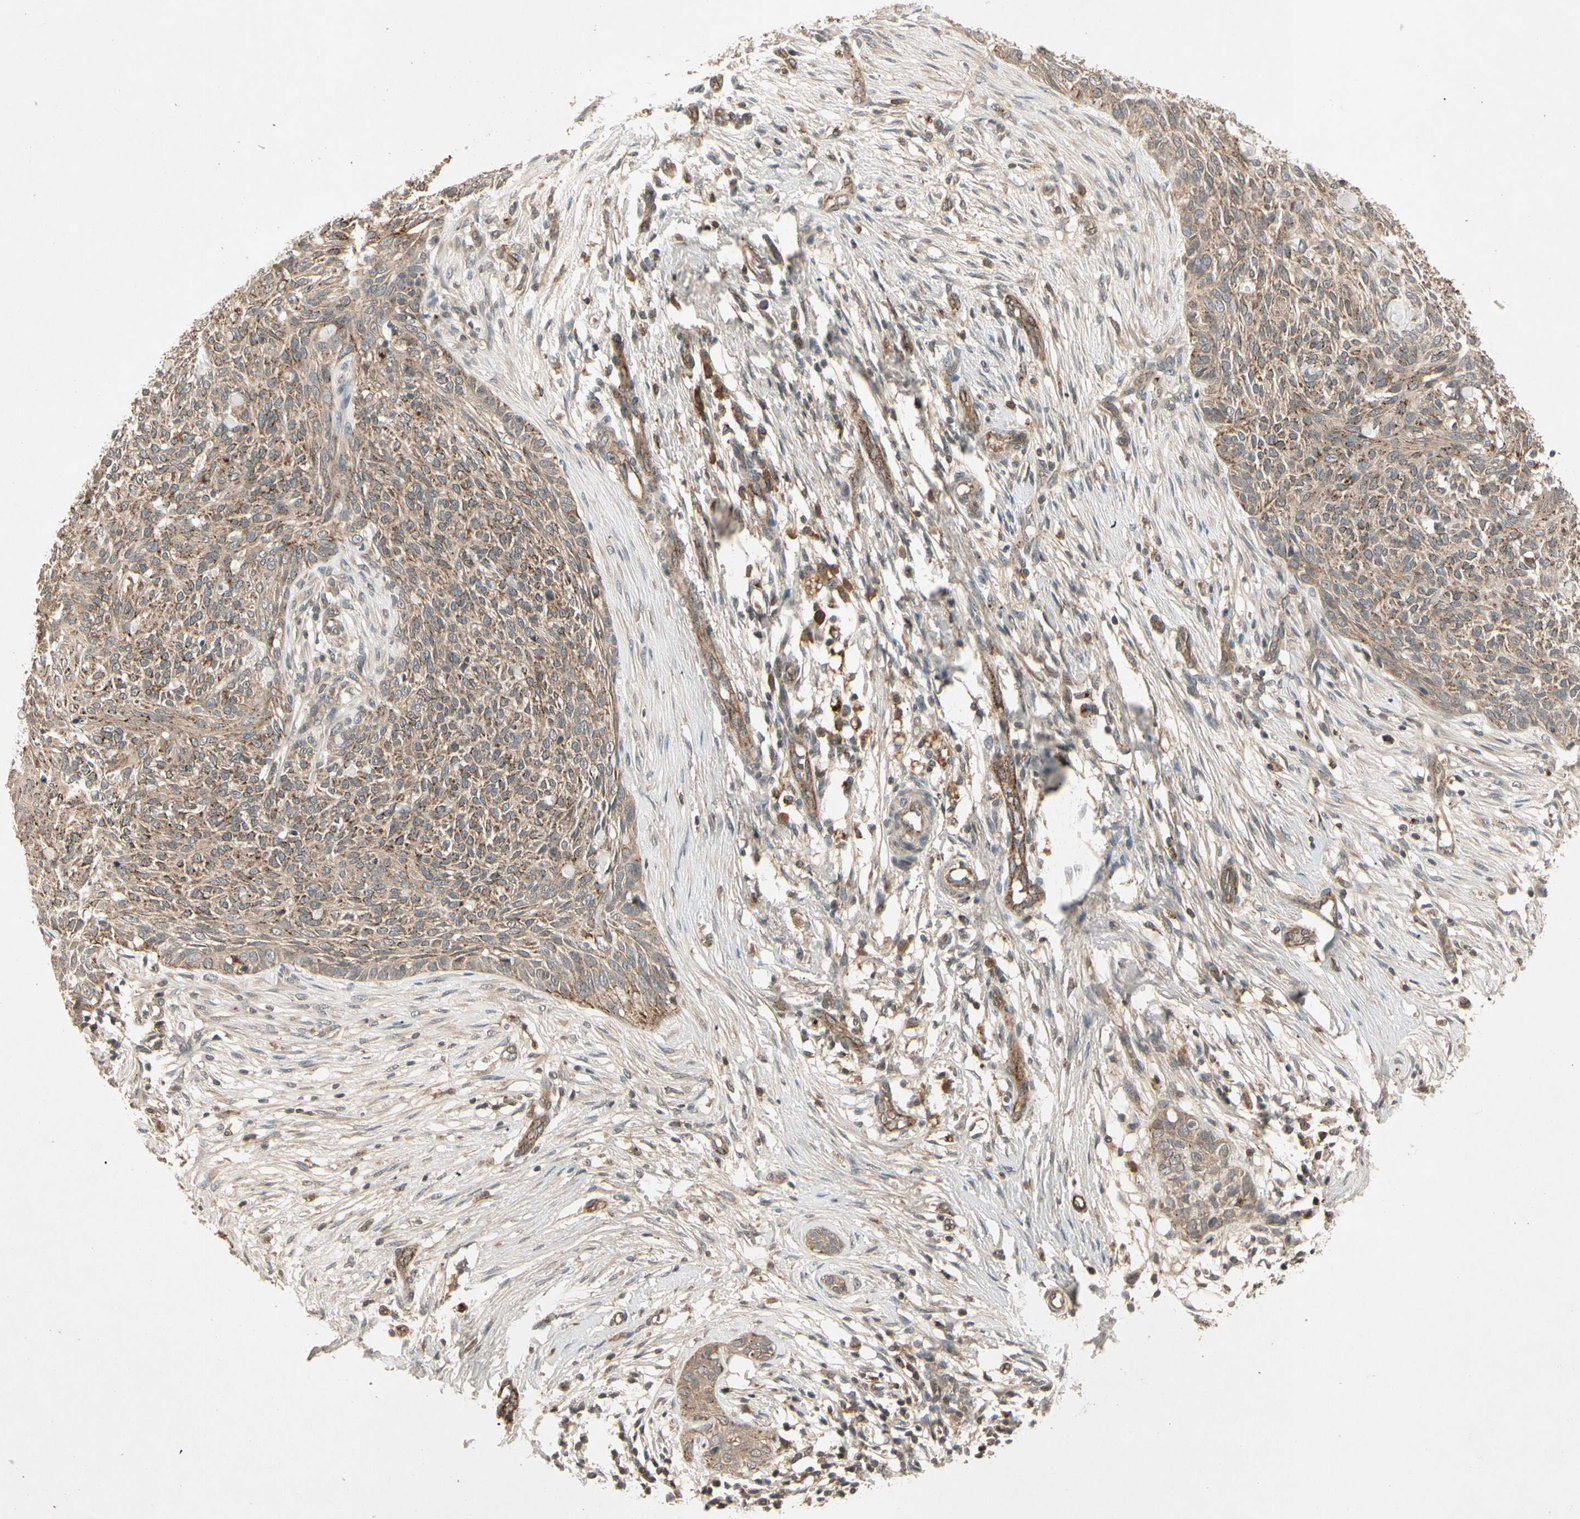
{"staining": {"intensity": "moderate", "quantity": ">75%", "location": "cytoplasmic/membranous"}, "tissue": "skin cancer", "cell_type": "Tumor cells", "image_type": "cancer", "snomed": [{"axis": "morphology", "description": "Basal cell carcinoma"}, {"axis": "topography", "description": "Skin"}], "caption": "Skin basal cell carcinoma stained for a protein exhibits moderate cytoplasmic/membranous positivity in tumor cells. The staining was performed using DAB, with brown indicating positive protein expression. Nuclei are stained blue with hematoxylin.", "gene": "FLOT1", "patient": {"sex": "female", "age": 84}}